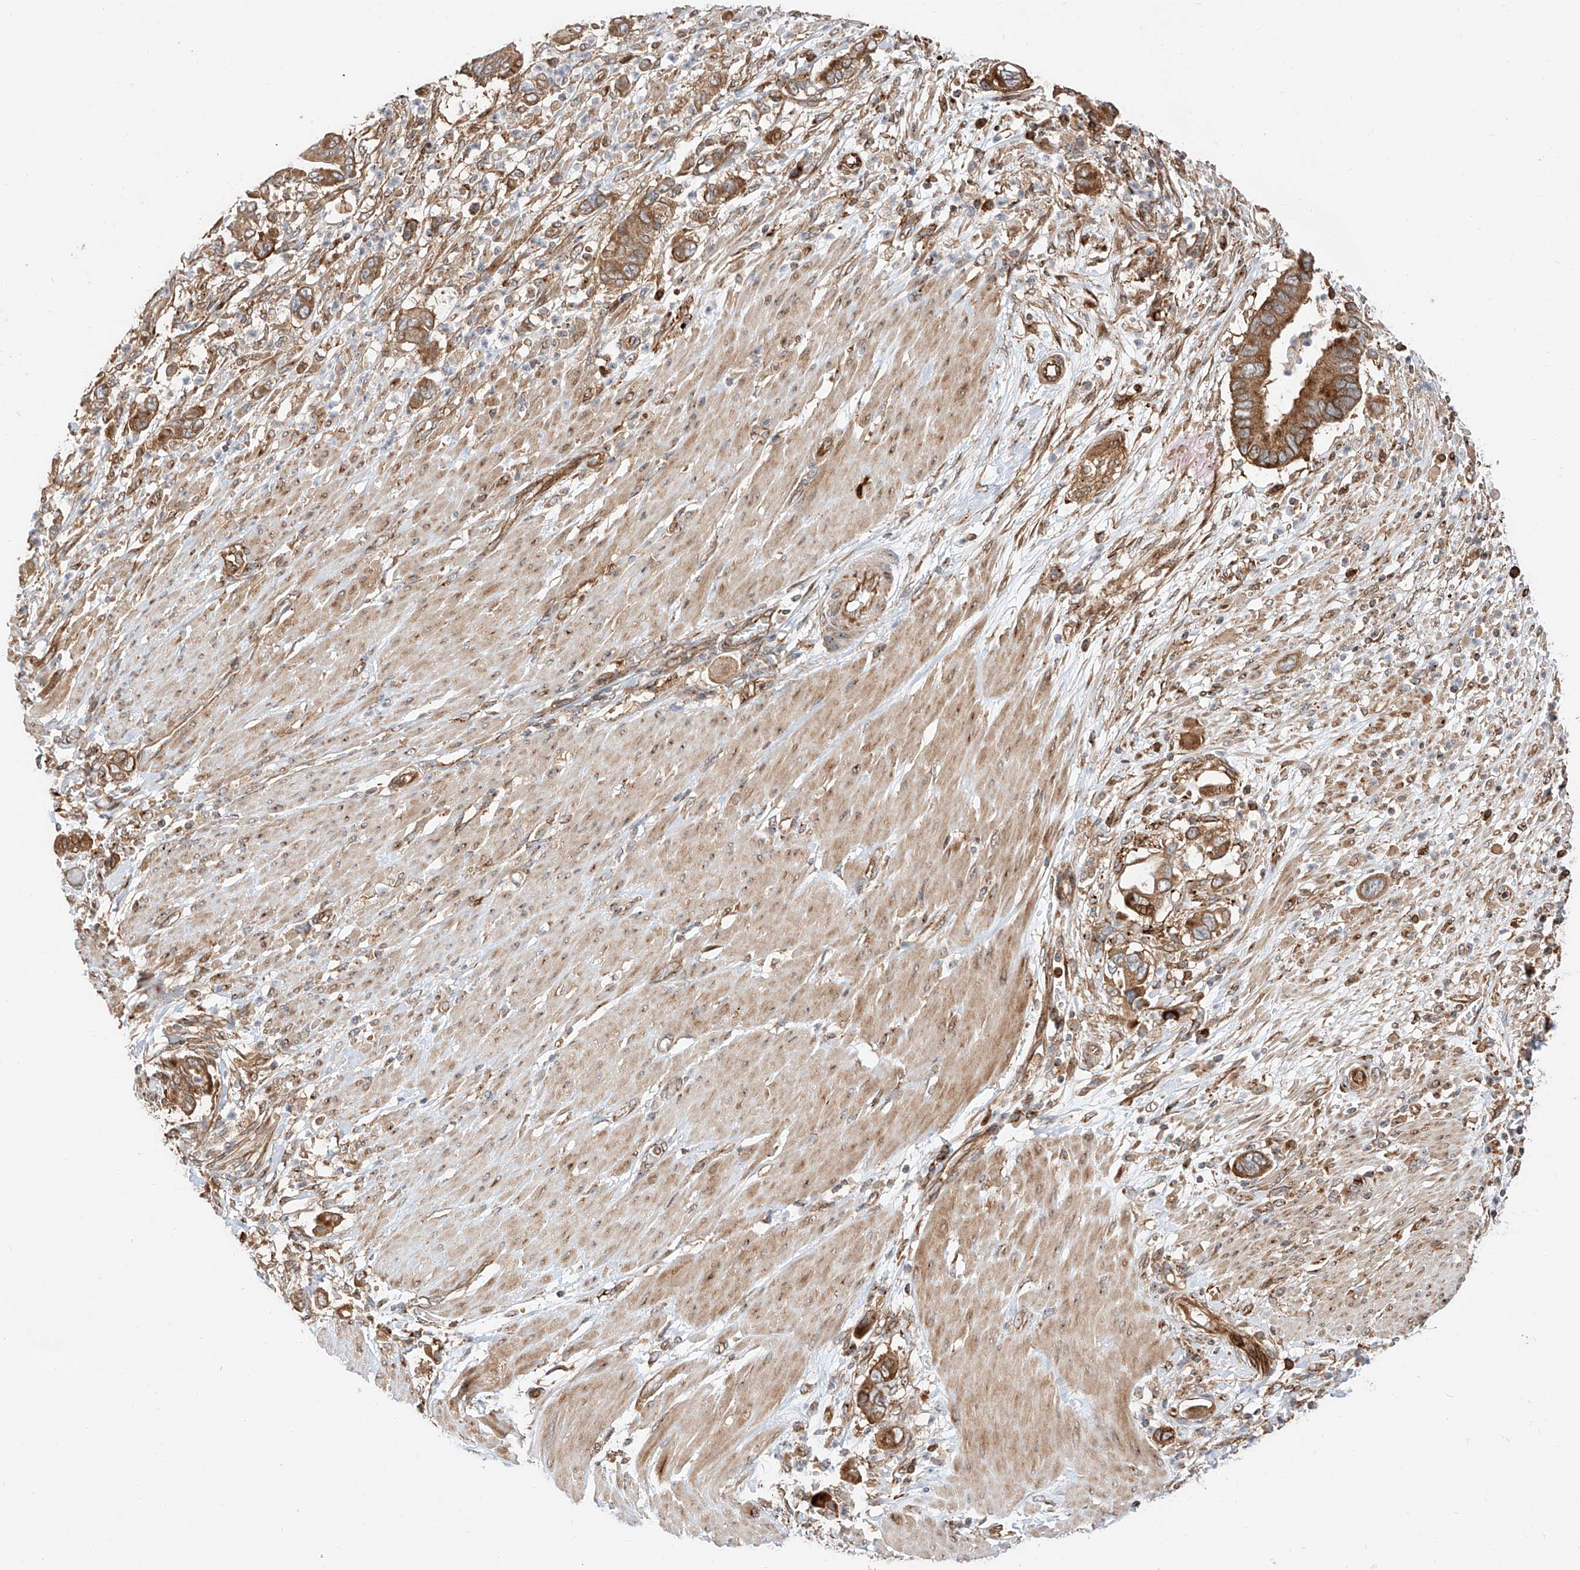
{"staining": {"intensity": "strong", "quantity": ">75%", "location": "cytoplasmic/membranous"}, "tissue": "pancreatic cancer", "cell_type": "Tumor cells", "image_type": "cancer", "snomed": [{"axis": "morphology", "description": "Adenocarcinoma, NOS"}, {"axis": "topography", "description": "Pancreas"}], "caption": "IHC (DAB) staining of human pancreatic cancer displays strong cytoplasmic/membranous protein expression in about >75% of tumor cells. (Brightfield microscopy of DAB IHC at high magnification).", "gene": "ISCA2", "patient": {"sex": "male", "age": 68}}